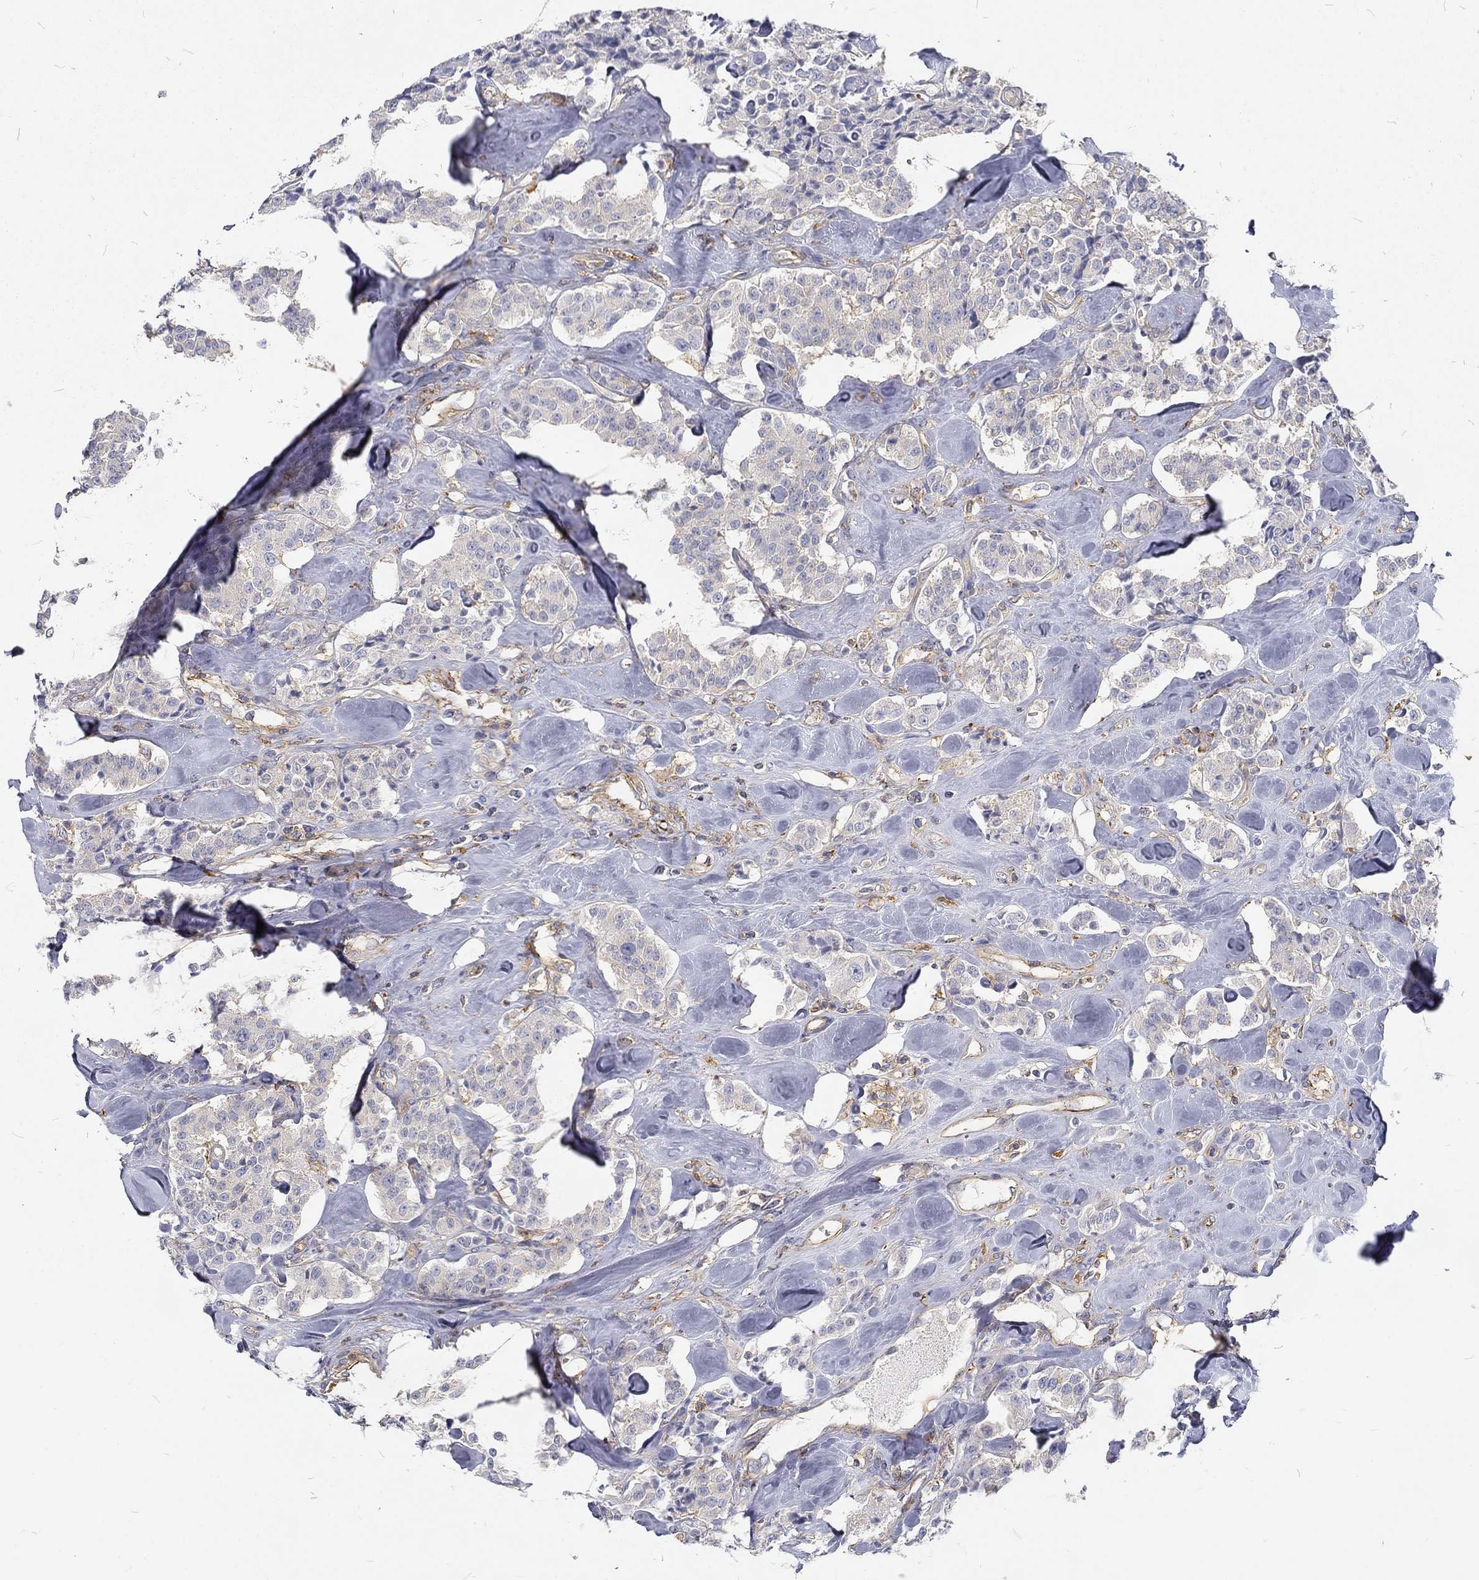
{"staining": {"intensity": "moderate", "quantity": "<25%", "location": "cytoplasmic/membranous"}, "tissue": "carcinoid", "cell_type": "Tumor cells", "image_type": "cancer", "snomed": [{"axis": "morphology", "description": "Carcinoid, malignant, NOS"}, {"axis": "topography", "description": "Pancreas"}], "caption": "Protein analysis of malignant carcinoid tissue demonstrates moderate cytoplasmic/membranous positivity in approximately <25% of tumor cells.", "gene": "MTMR11", "patient": {"sex": "male", "age": 41}}